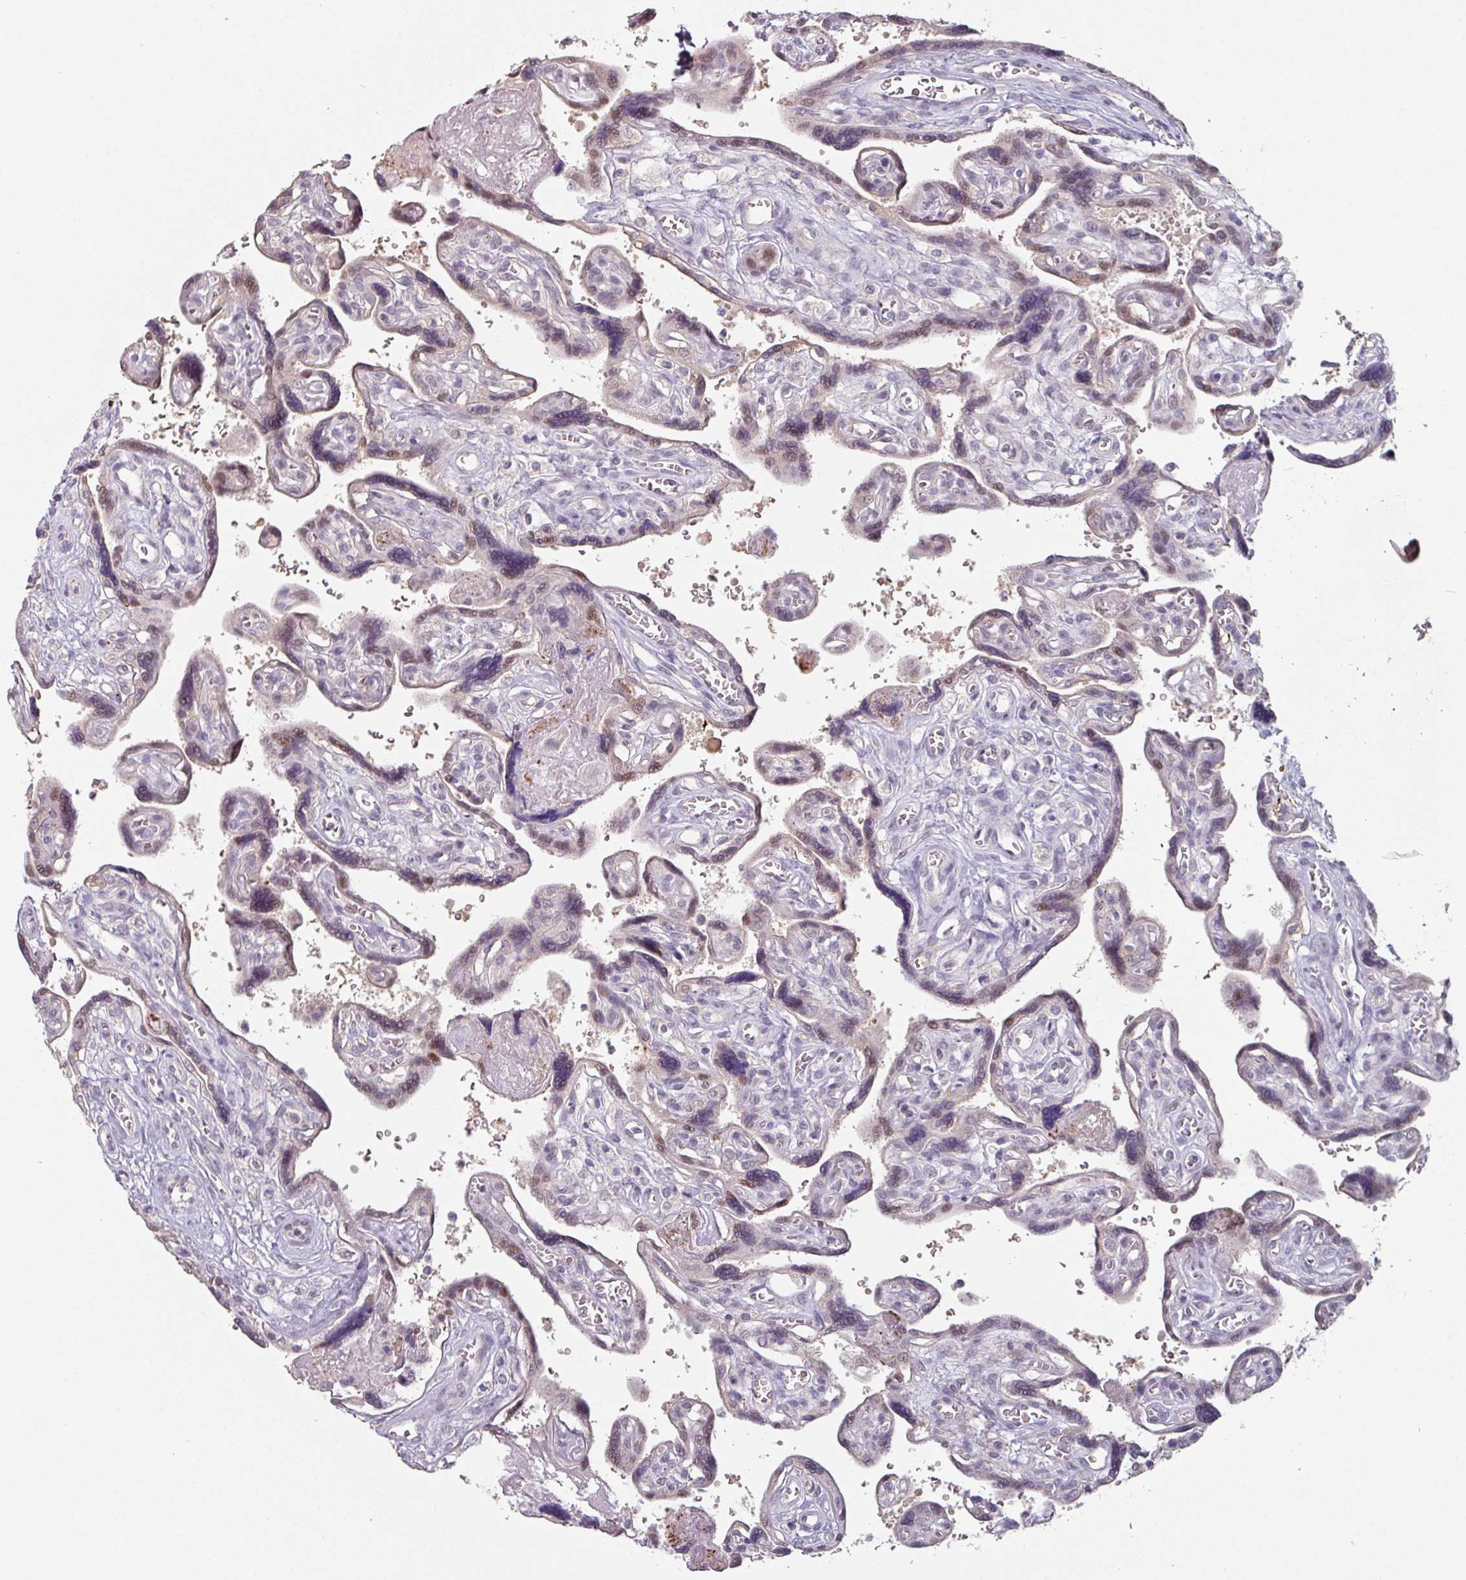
{"staining": {"intensity": "negative", "quantity": "none", "location": "none"}, "tissue": "placenta", "cell_type": "Decidual cells", "image_type": "normal", "snomed": [{"axis": "morphology", "description": "Normal tissue, NOS"}, {"axis": "topography", "description": "Placenta"}], "caption": "Immunohistochemistry (IHC) of unremarkable human placenta shows no positivity in decidual cells.", "gene": "ZBTB6", "patient": {"sex": "female", "age": 39}}